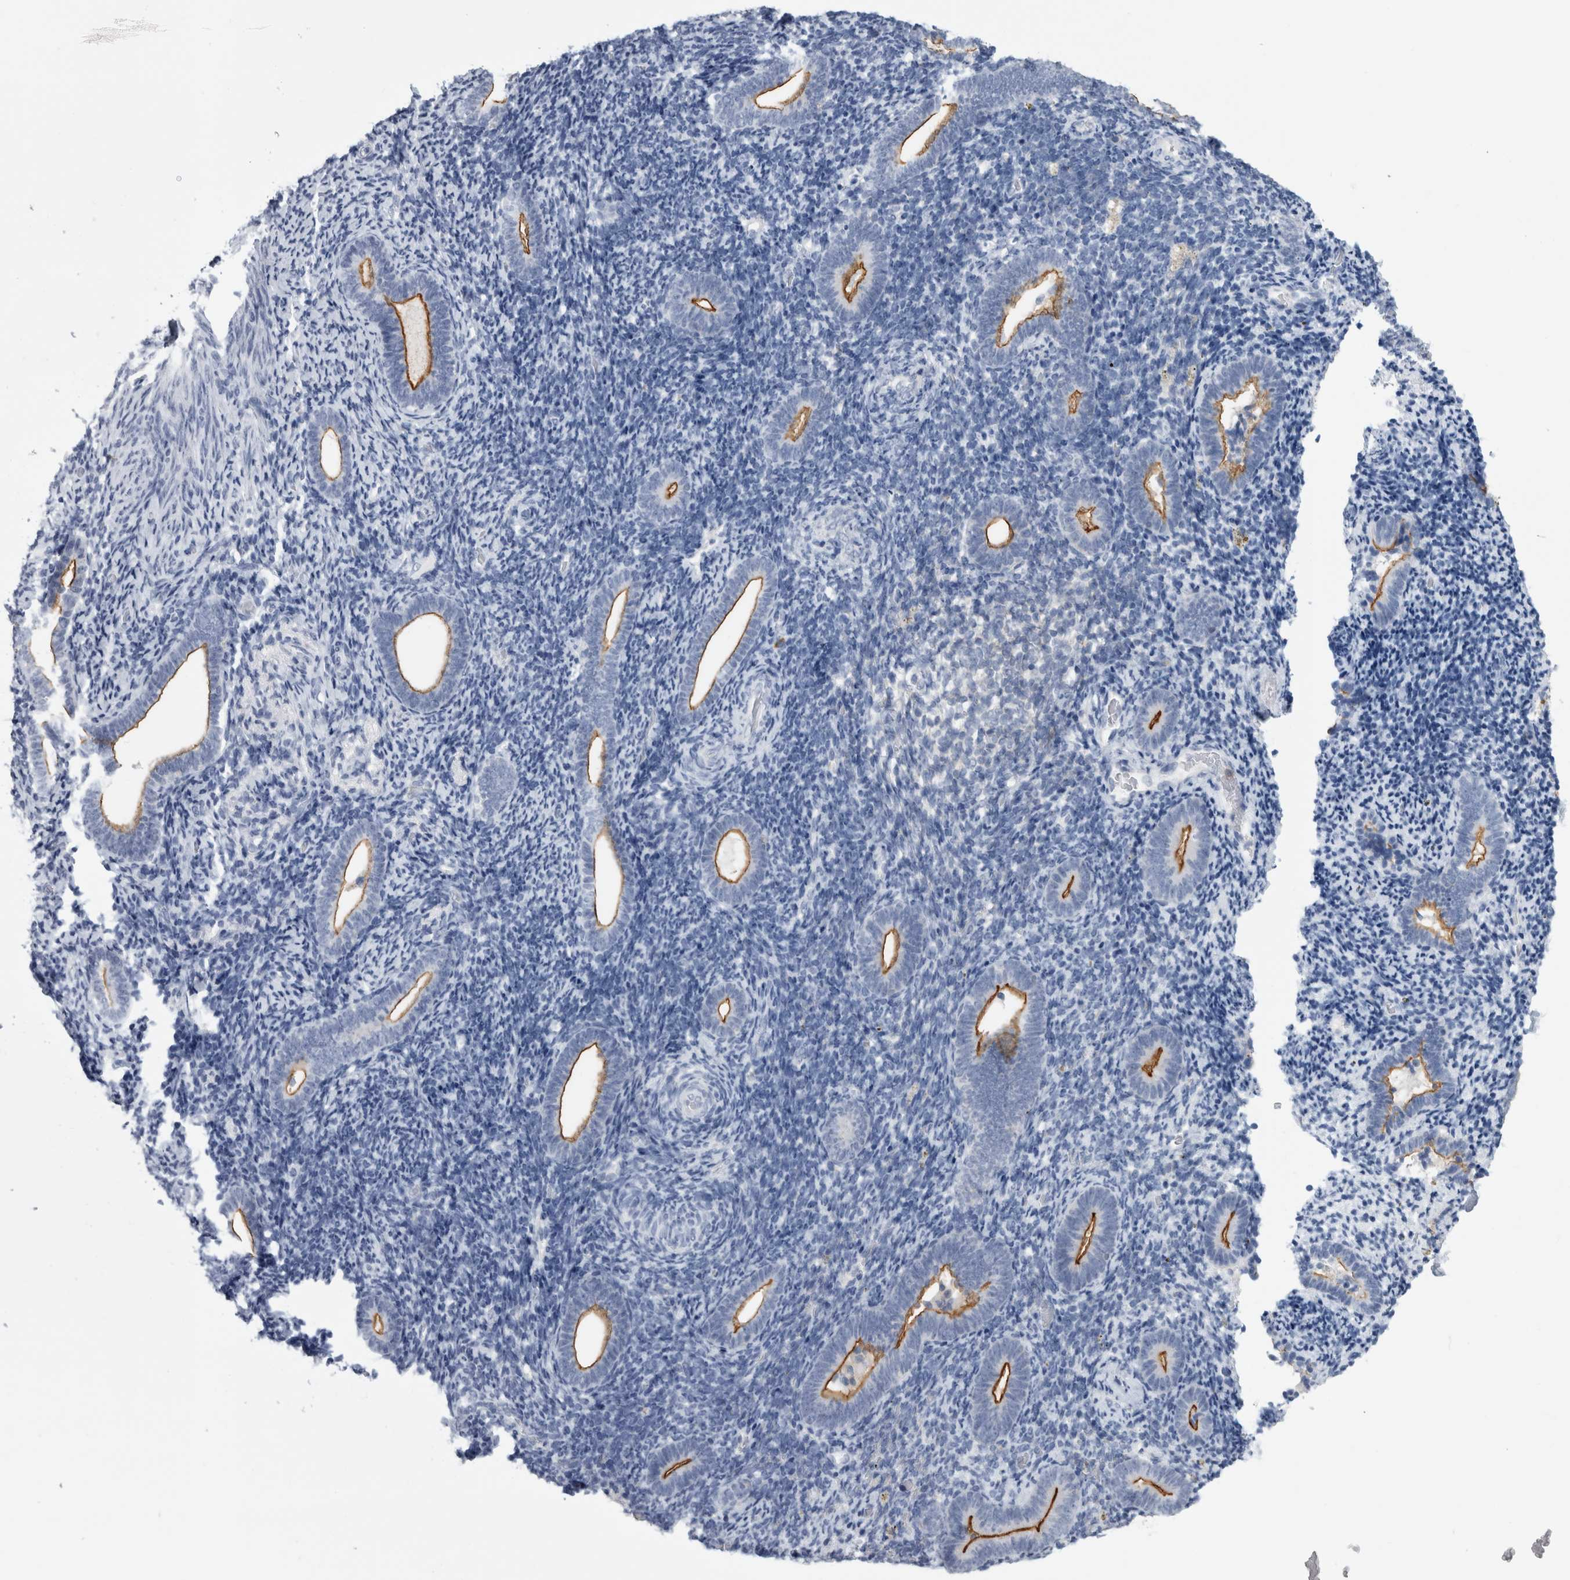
{"staining": {"intensity": "negative", "quantity": "none", "location": "none"}, "tissue": "endometrium", "cell_type": "Cells in endometrial stroma", "image_type": "normal", "snomed": [{"axis": "morphology", "description": "Normal tissue, NOS"}, {"axis": "topography", "description": "Endometrium"}], "caption": "Protein analysis of benign endometrium shows no significant staining in cells in endometrial stroma.", "gene": "ANKFY1", "patient": {"sex": "female", "age": 51}}